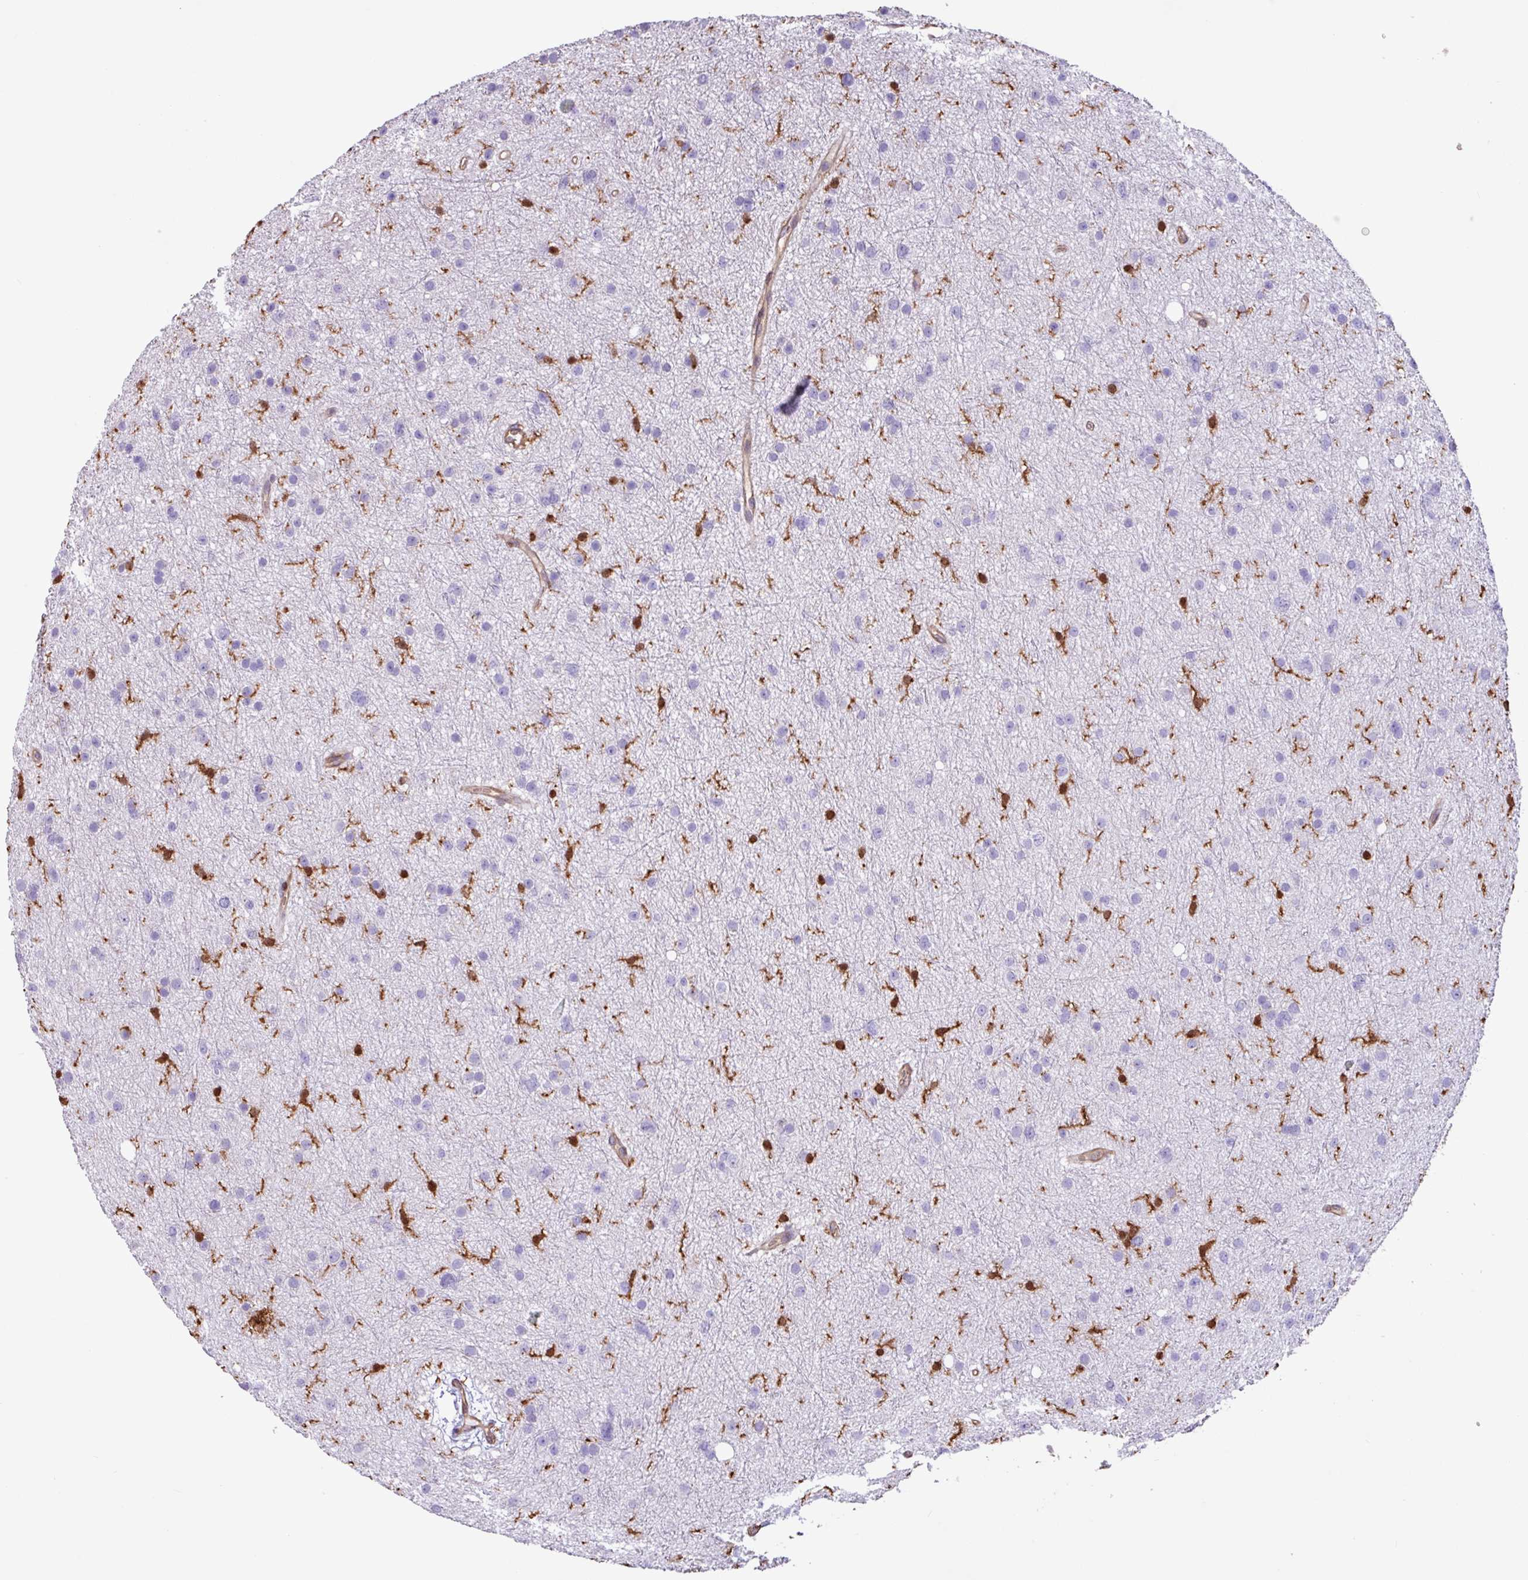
{"staining": {"intensity": "negative", "quantity": "none", "location": "none"}, "tissue": "glioma", "cell_type": "Tumor cells", "image_type": "cancer", "snomed": [{"axis": "morphology", "description": "Glioma, malignant, Low grade"}, {"axis": "topography", "description": "Cerebral cortex"}], "caption": "Malignant glioma (low-grade) stained for a protein using immunohistochemistry shows no expression tumor cells.", "gene": "ARHGDIB", "patient": {"sex": "female", "age": 39}}